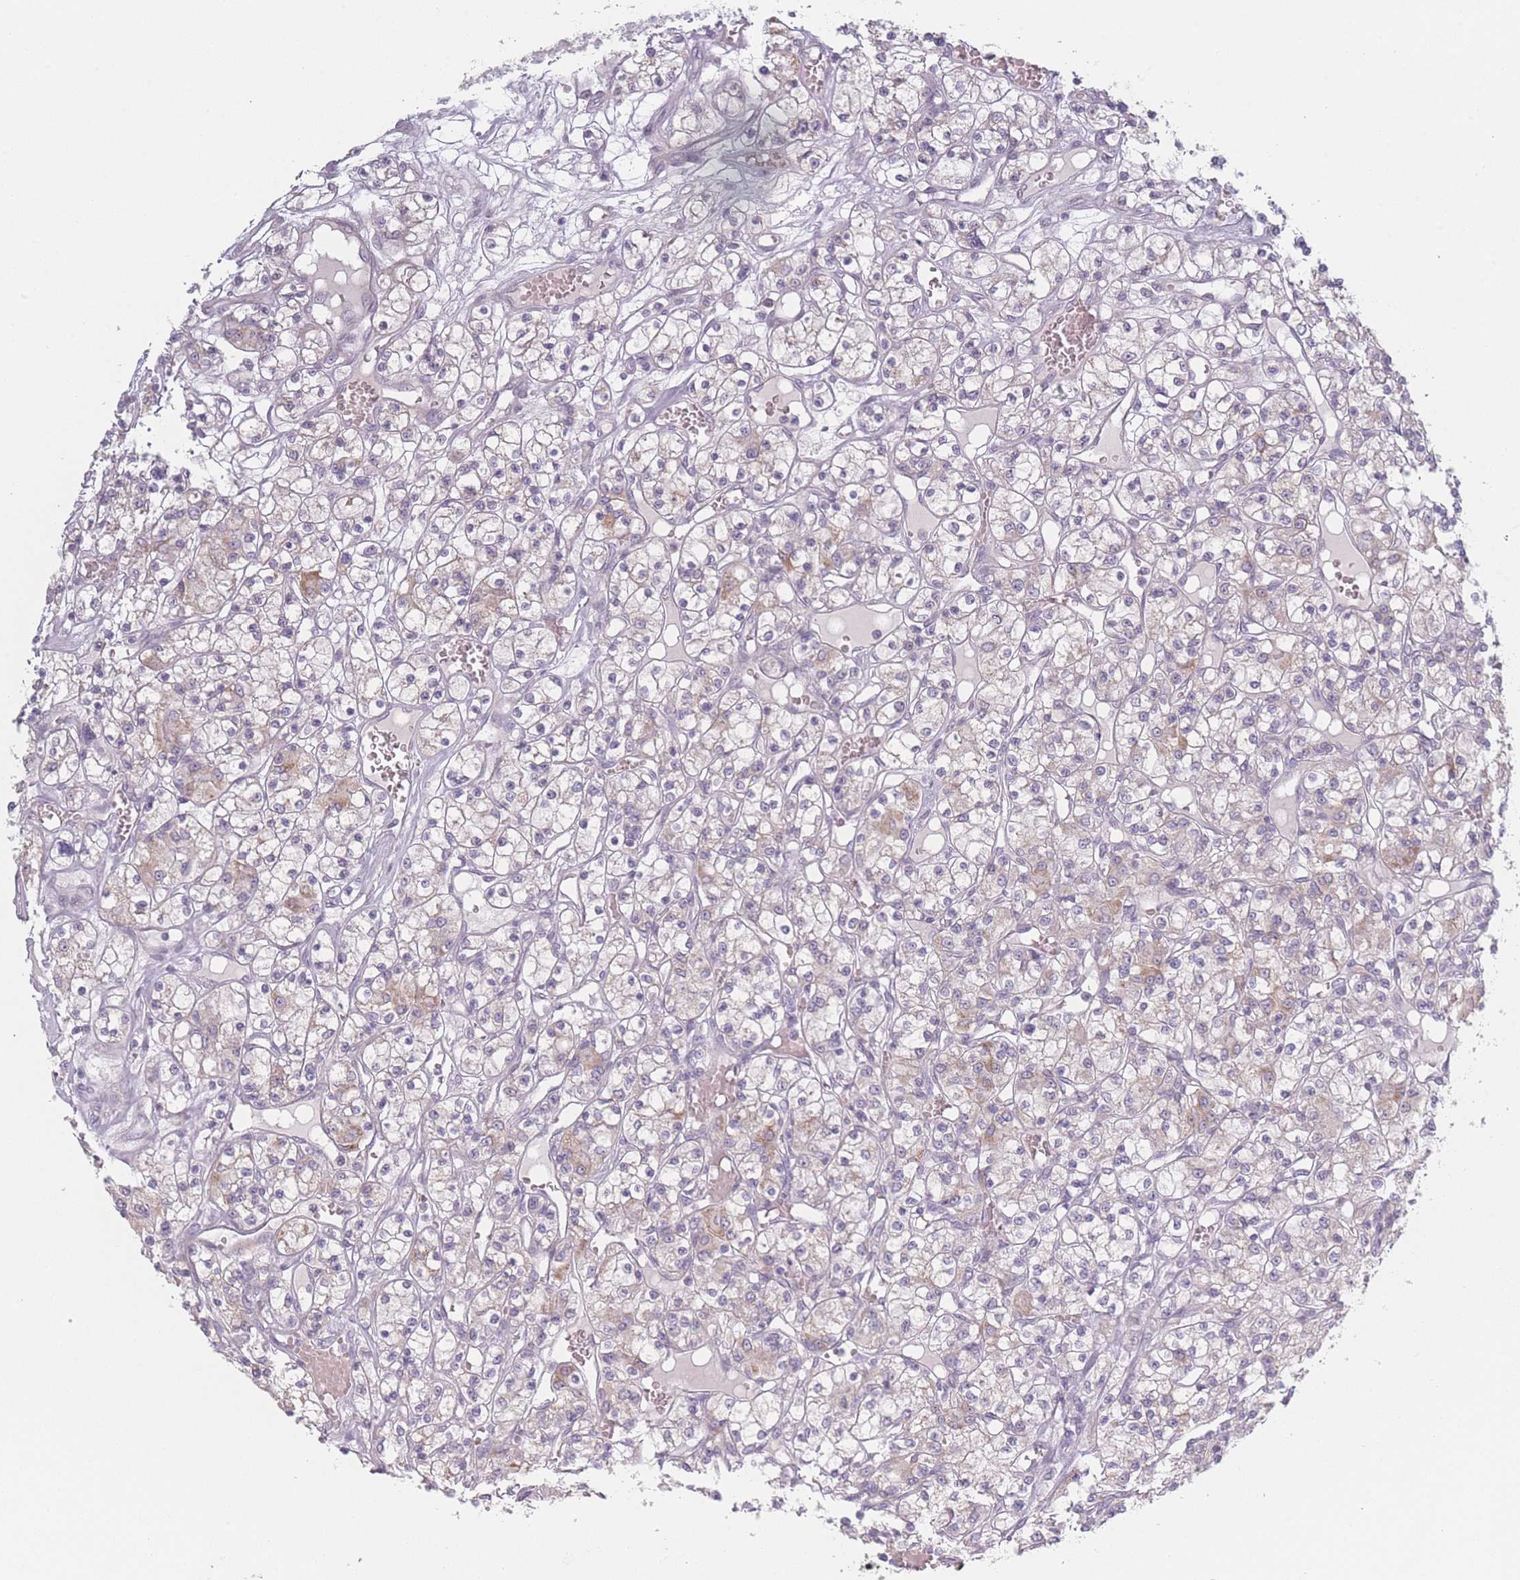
{"staining": {"intensity": "weak", "quantity": "<25%", "location": "cytoplasmic/membranous"}, "tissue": "renal cancer", "cell_type": "Tumor cells", "image_type": "cancer", "snomed": [{"axis": "morphology", "description": "Adenocarcinoma, NOS"}, {"axis": "topography", "description": "Kidney"}], "caption": "Immunohistochemical staining of human renal adenocarcinoma shows no significant staining in tumor cells.", "gene": "RASL10B", "patient": {"sex": "female", "age": 59}}